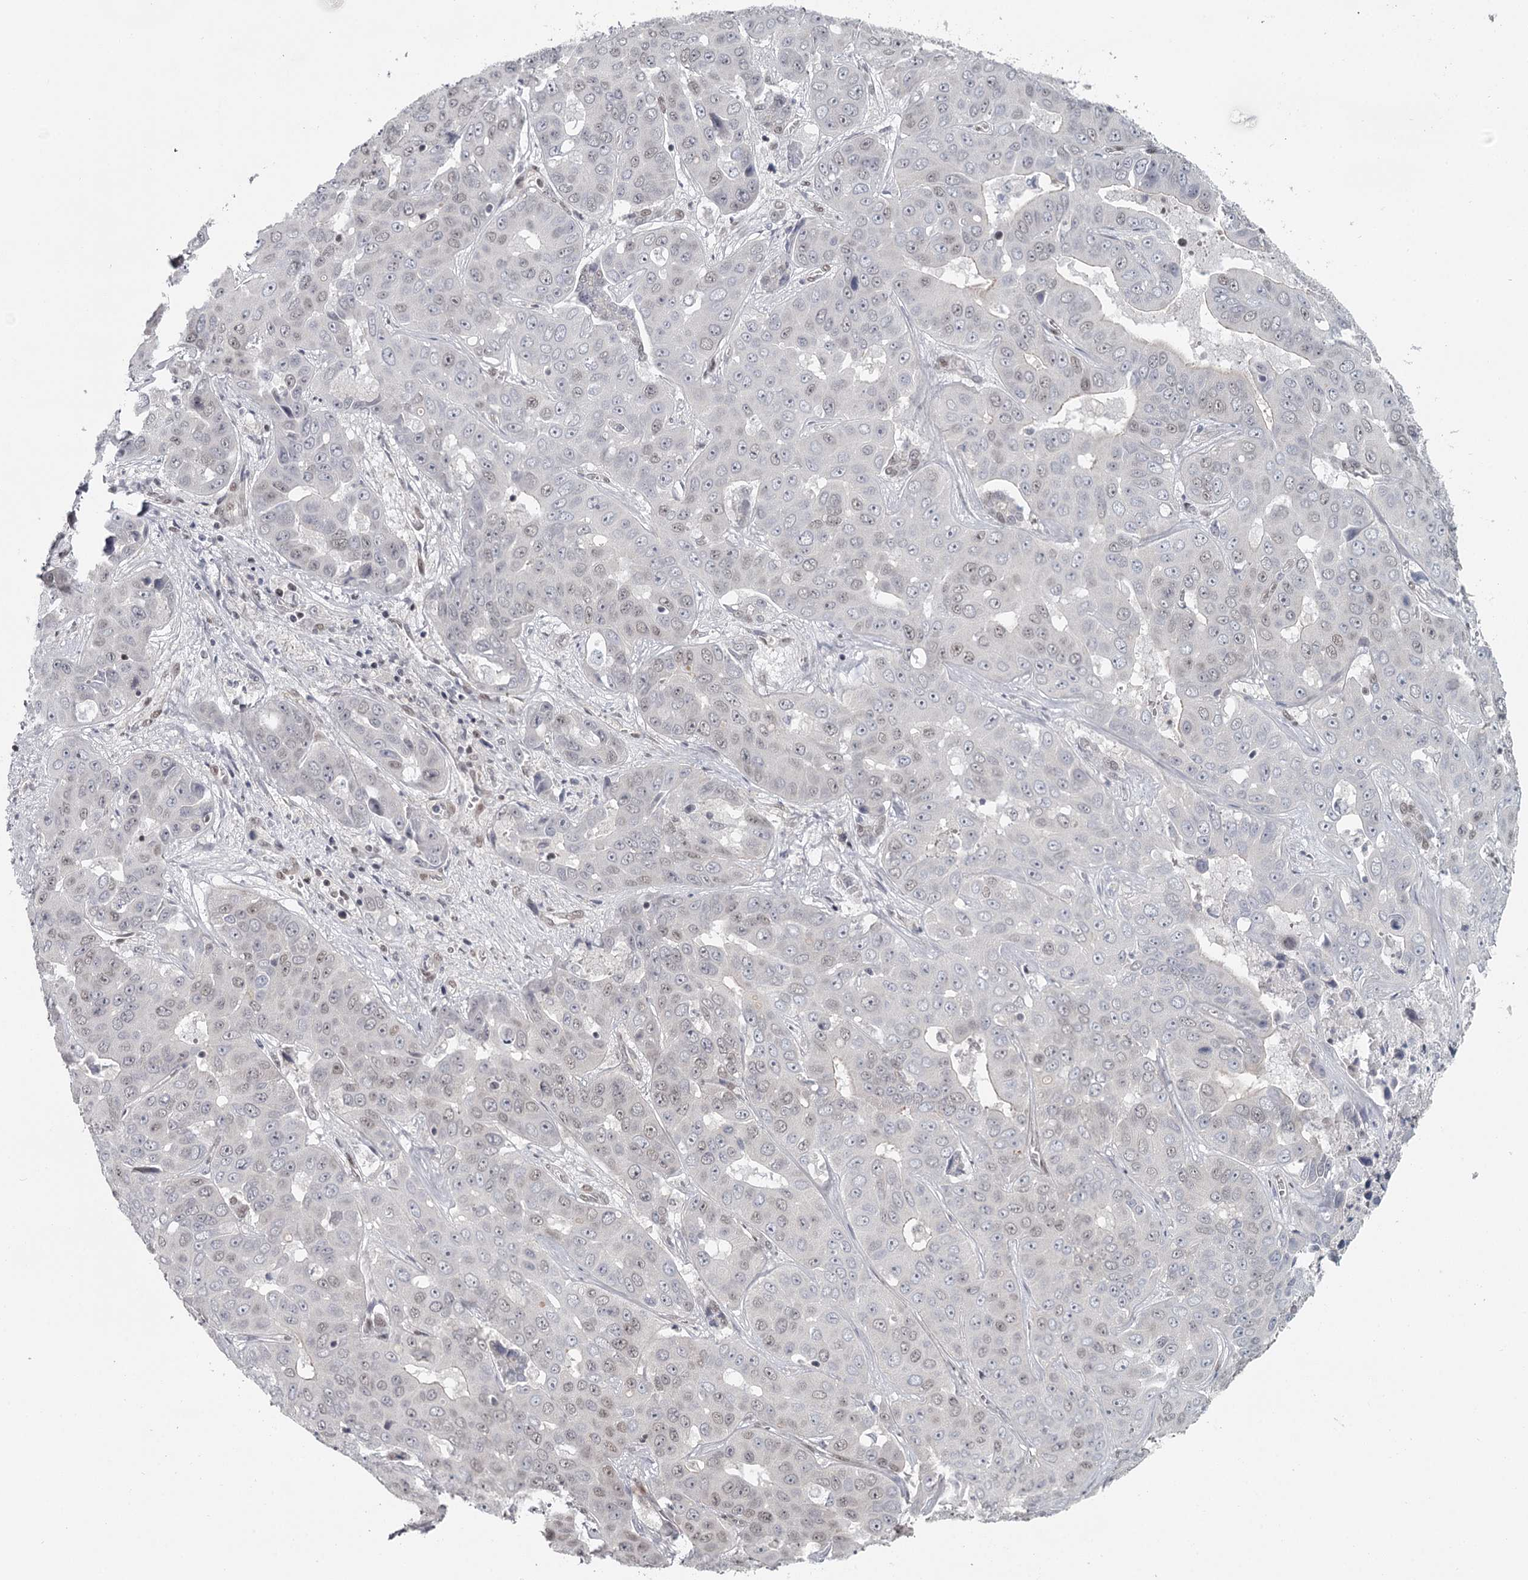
{"staining": {"intensity": "weak", "quantity": "25%-75%", "location": "nuclear"}, "tissue": "liver cancer", "cell_type": "Tumor cells", "image_type": "cancer", "snomed": [{"axis": "morphology", "description": "Cholangiocarcinoma"}, {"axis": "topography", "description": "Liver"}], "caption": "Liver cholangiocarcinoma stained with a brown dye reveals weak nuclear positive expression in approximately 25%-75% of tumor cells.", "gene": "FAM13C", "patient": {"sex": "female", "age": 52}}